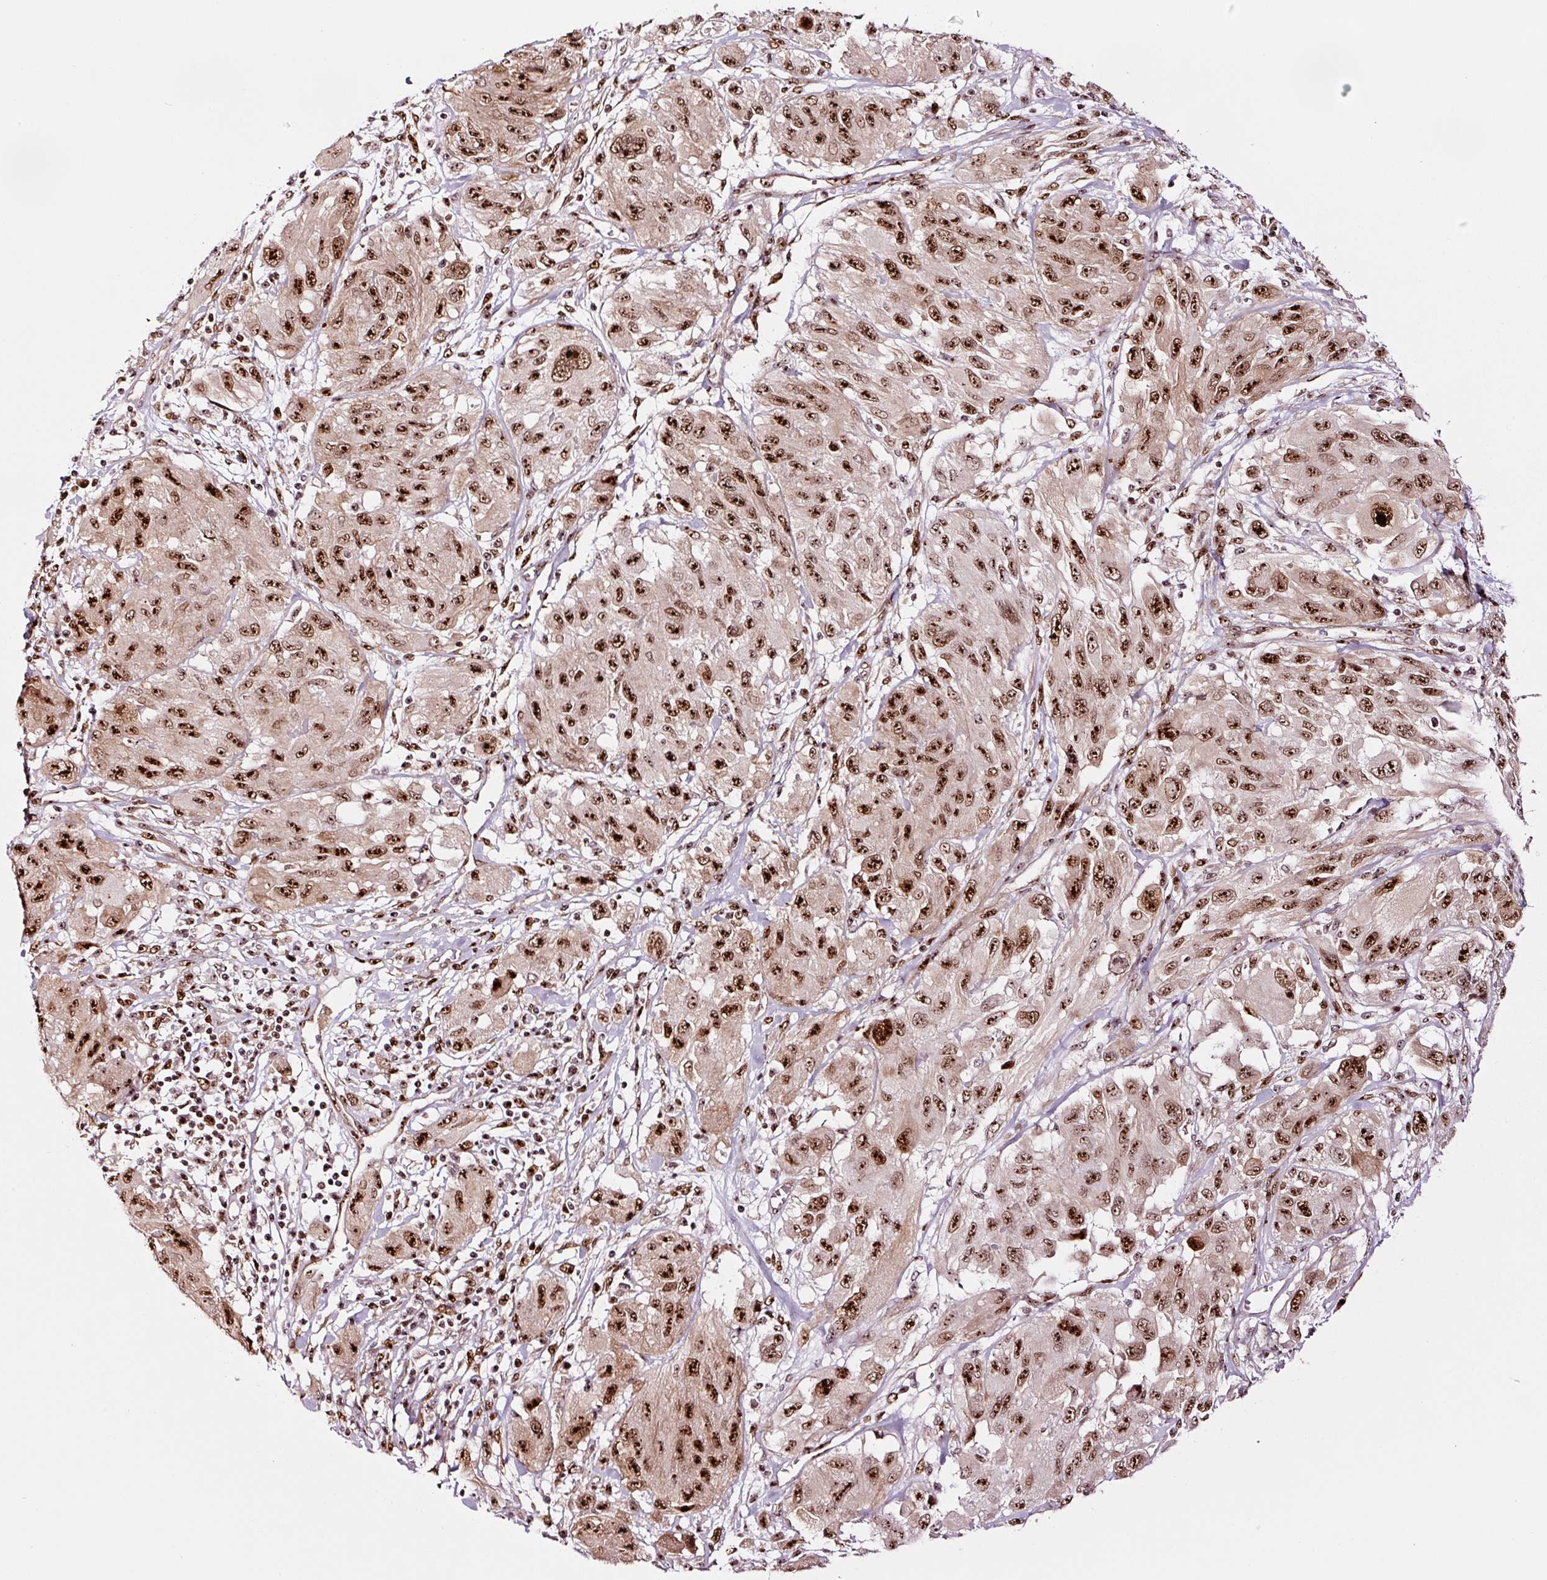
{"staining": {"intensity": "strong", "quantity": ">75%", "location": "nuclear"}, "tissue": "melanoma", "cell_type": "Tumor cells", "image_type": "cancer", "snomed": [{"axis": "morphology", "description": "Malignant melanoma, NOS"}, {"axis": "topography", "description": "Skin"}], "caption": "About >75% of tumor cells in human malignant melanoma demonstrate strong nuclear protein staining as visualized by brown immunohistochemical staining.", "gene": "GNL3", "patient": {"sex": "female", "age": 91}}